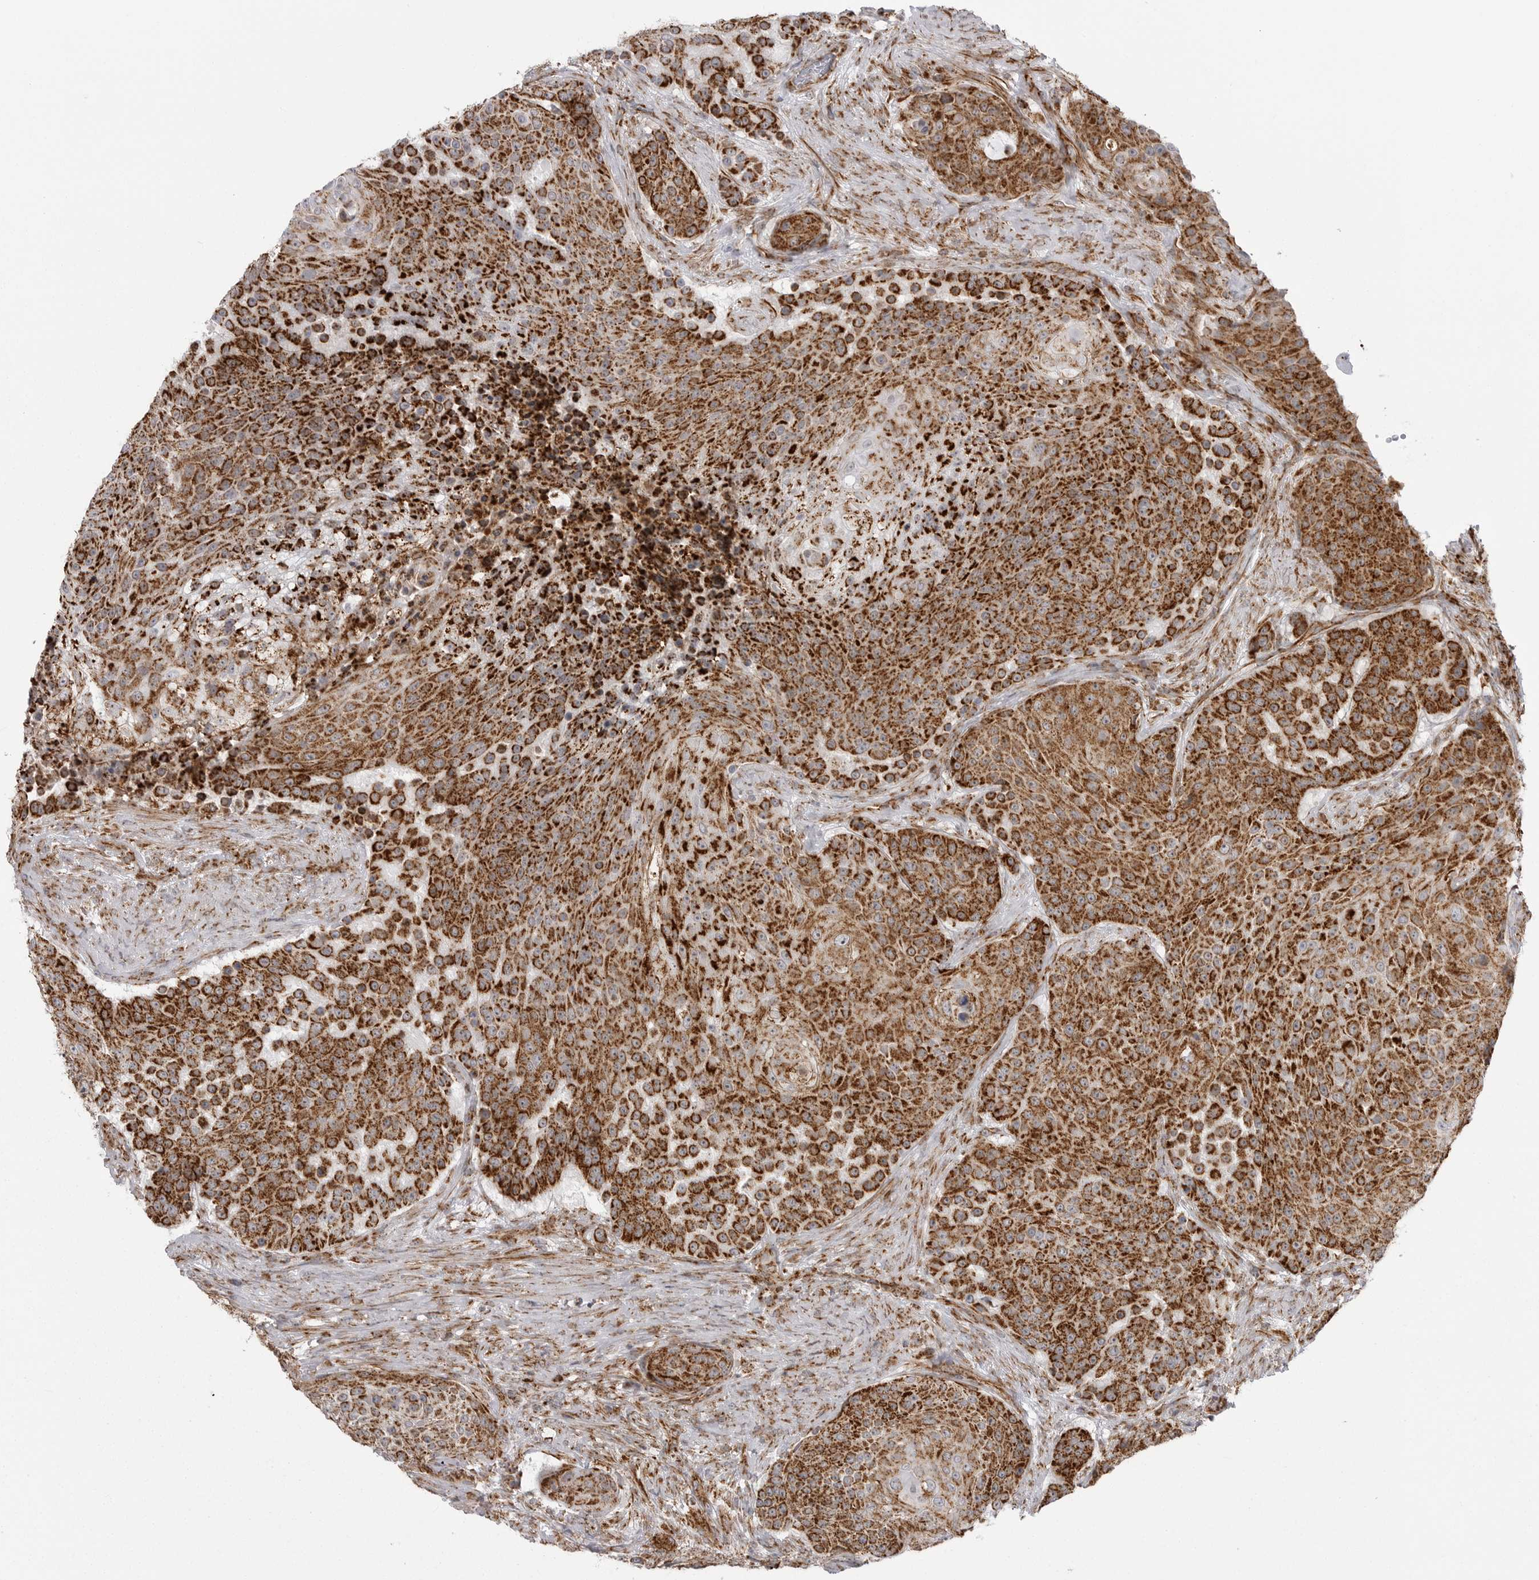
{"staining": {"intensity": "strong", "quantity": ">75%", "location": "cytoplasmic/membranous"}, "tissue": "urothelial cancer", "cell_type": "Tumor cells", "image_type": "cancer", "snomed": [{"axis": "morphology", "description": "Urothelial carcinoma, High grade"}, {"axis": "topography", "description": "Urinary bladder"}], "caption": "A histopathology image showing strong cytoplasmic/membranous expression in about >75% of tumor cells in high-grade urothelial carcinoma, as visualized by brown immunohistochemical staining.", "gene": "FH", "patient": {"sex": "female", "age": 63}}